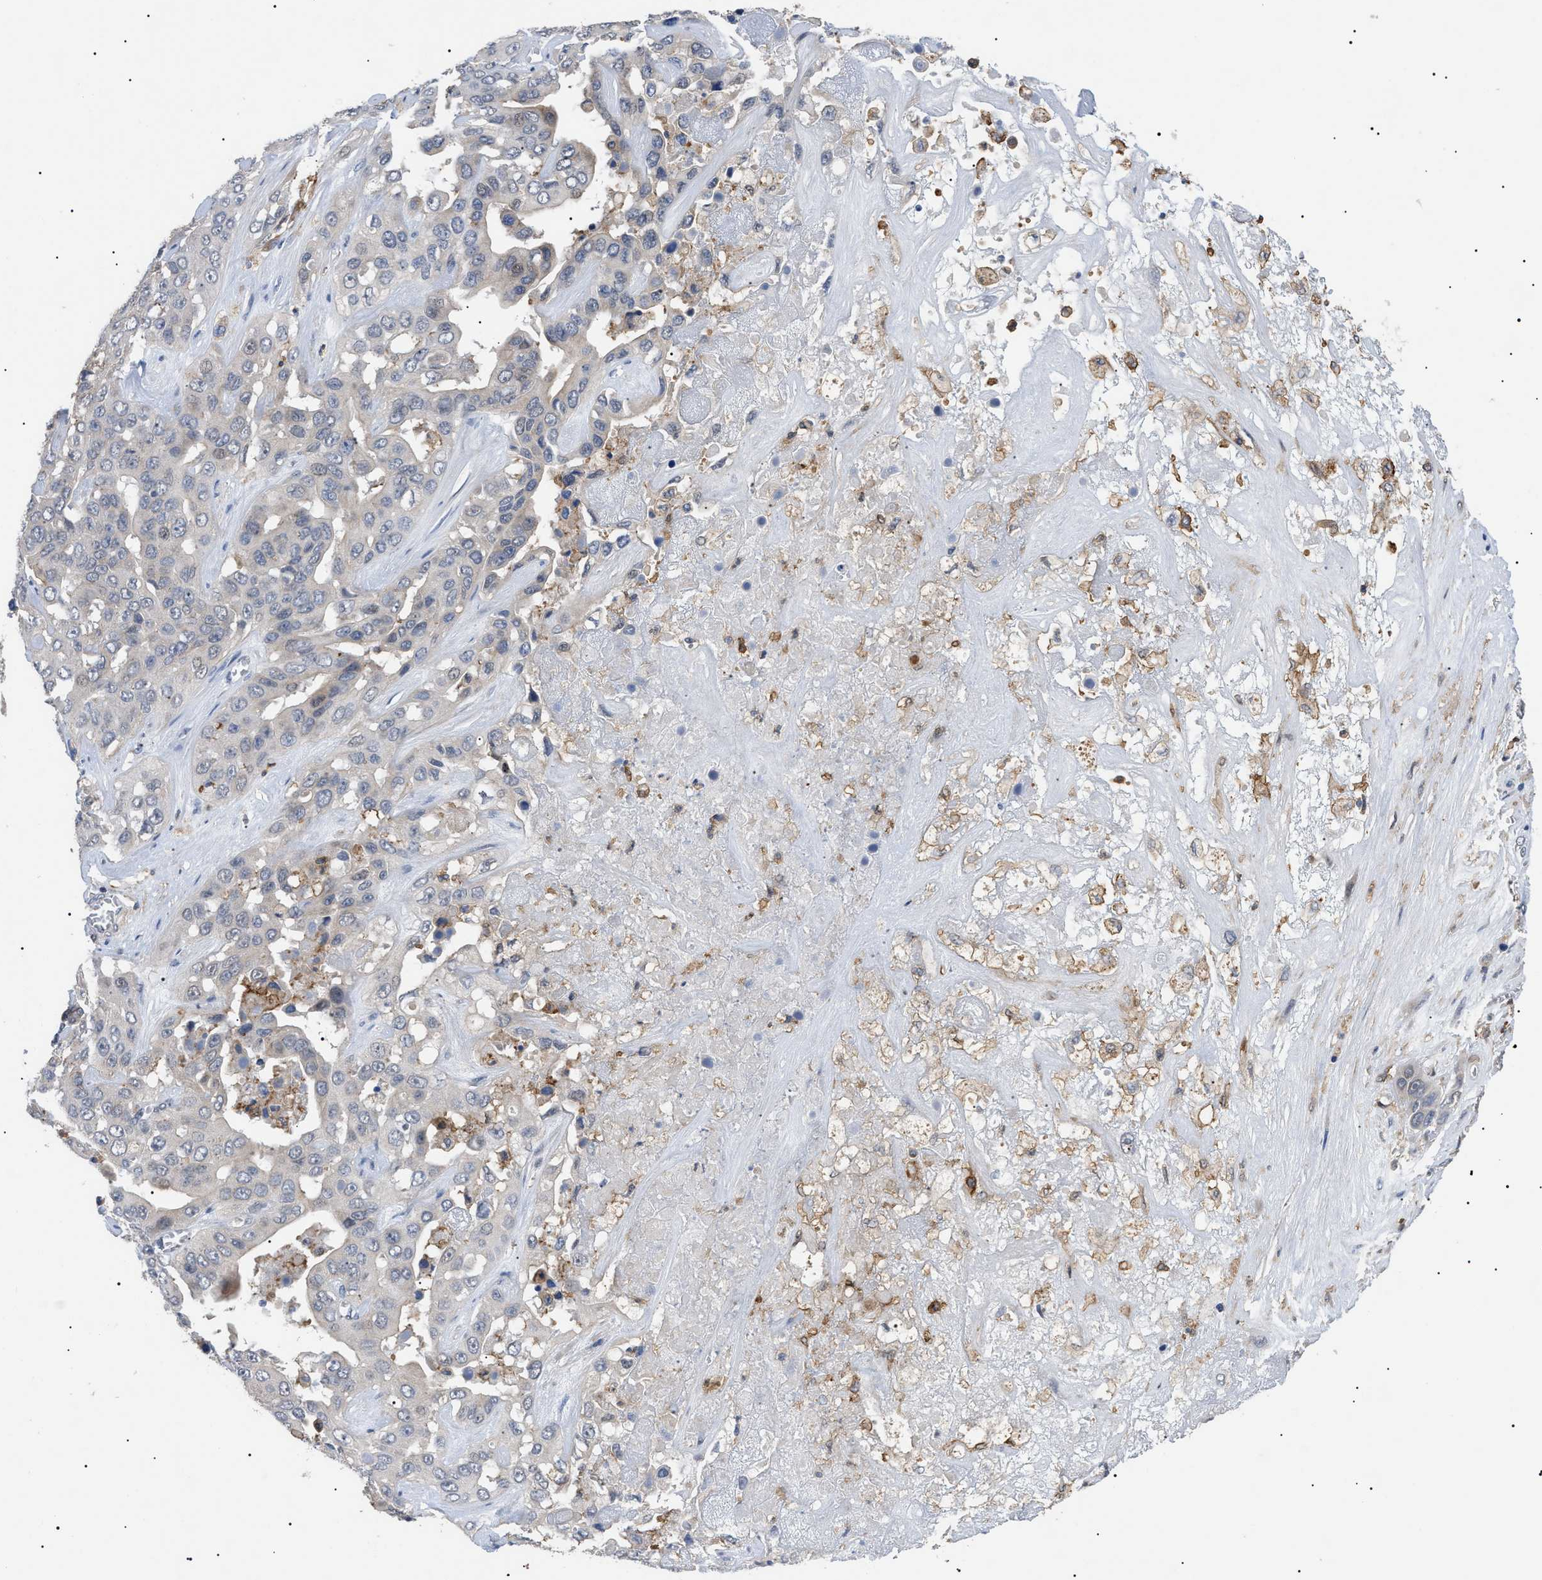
{"staining": {"intensity": "negative", "quantity": "none", "location": "none"}, "tissue": "liver cancer", "cell_type": "Tumor cells", "image_type": "cancer", "snomed": [{"axis": "morphology", "description": "Cholangiocarcinoma"}, {"axis": "topography", "description": "Liver"}], "caption": "IHC micrograph of neoplastic tissue: human liver cancer (cholangiocarcinoma) stained with DAB (3,3'-diaminobenzidine) exhibits no significant protein staining in tumor cells.", "gene": "CD300A", "patient": {"sex": "female", "age": 52}}